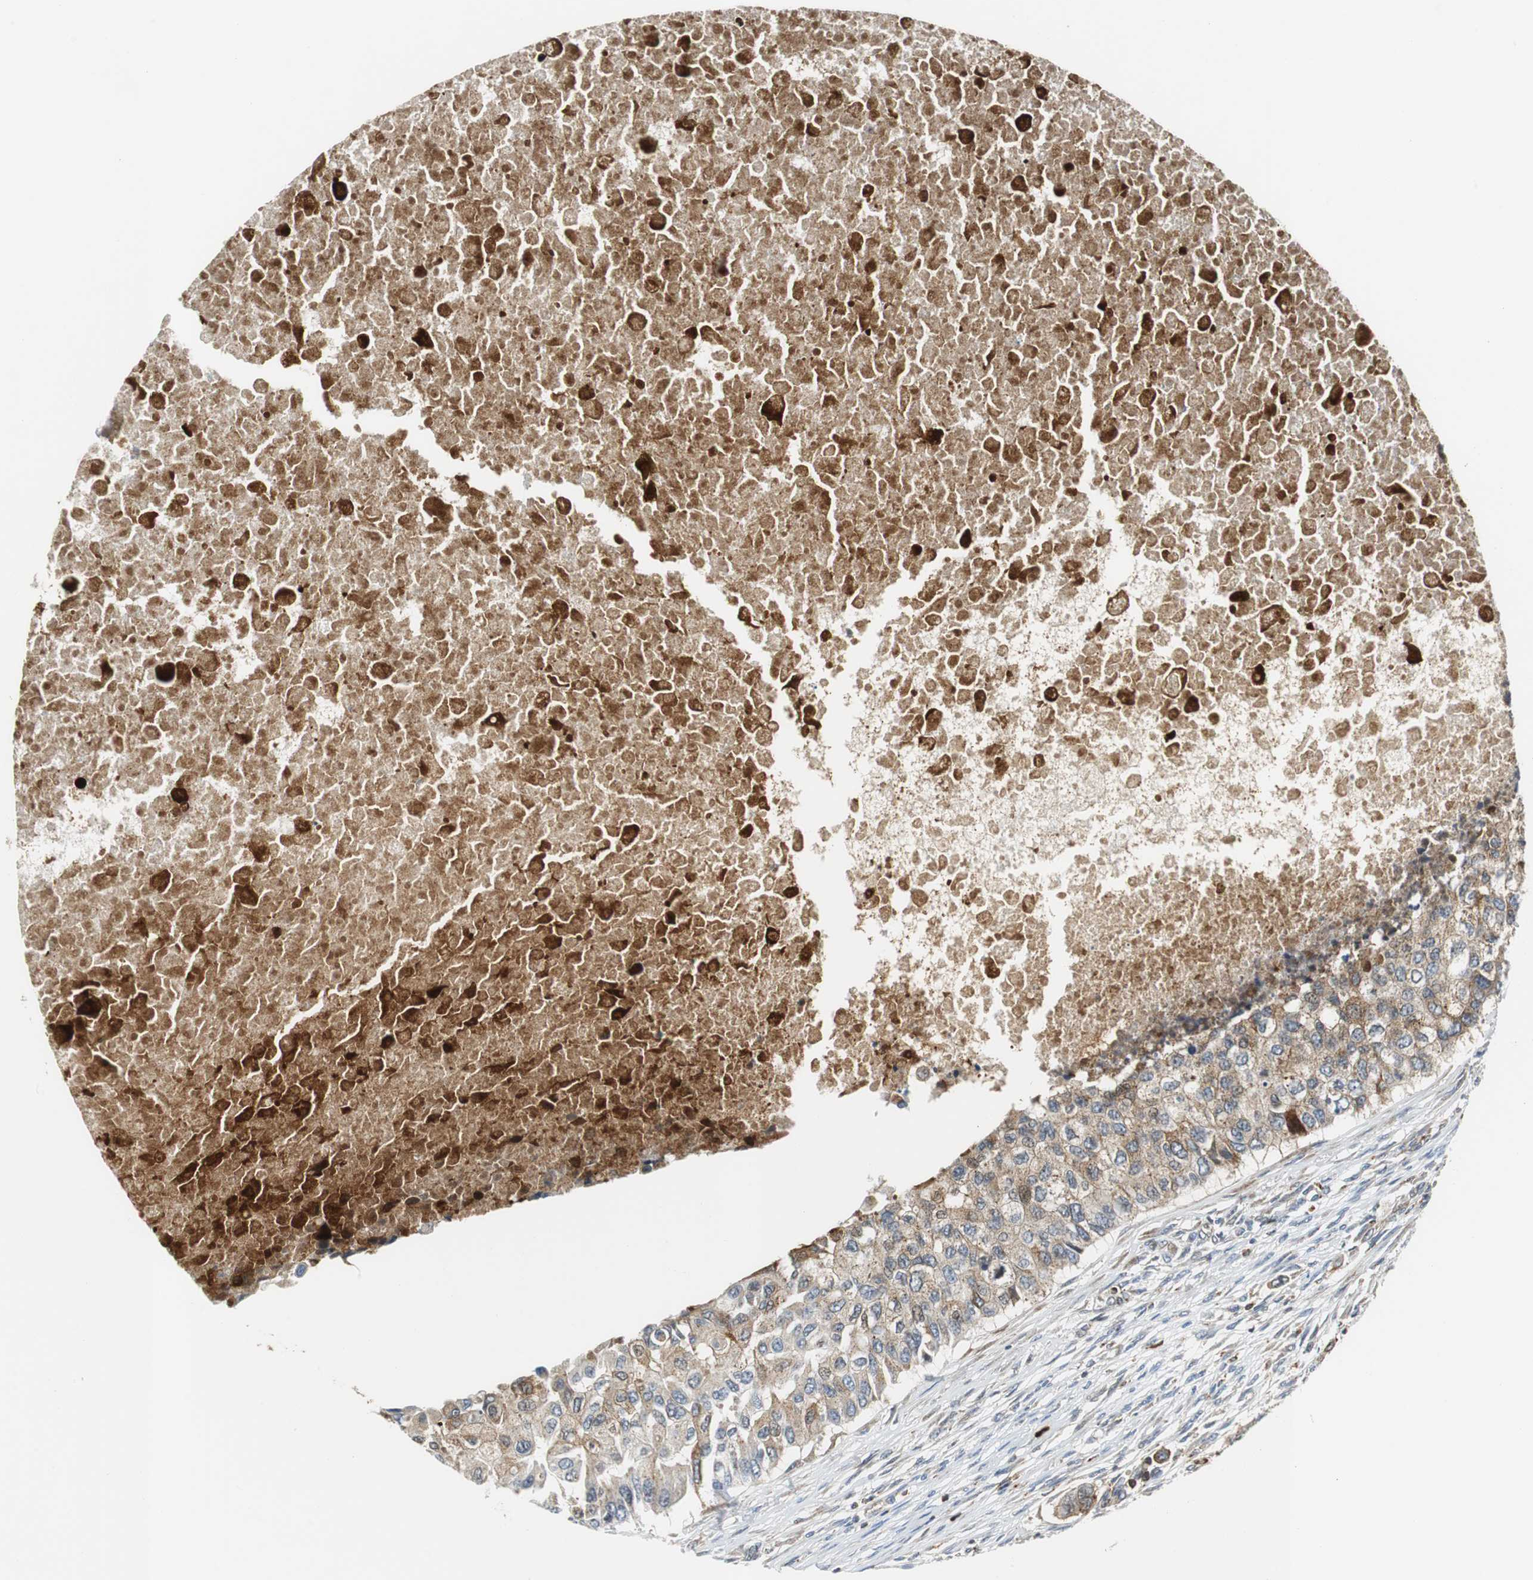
{"staining": {"intensity": "moderate", "quantity": ">75%", "location": "cytoplasmic/membranous"}, "tissue": "breast cancer", "cell_type": "Tumor cells", "image_type": "cancer", "snomed": [{"axis": "morphology", "description": "Normal tissue, NOS"}, {"axis": "morphology", "description": "Duct carcinoma"}, {"axis": "topography", "description": "Breast"}], "caption": "Breast invasive ductal carcinoma tissue displays moderate cytoplasmic/membranous positivity in approximately >75% of tumor cells, visualized by immunohistochemistry.", "gene": "TUBA4A", "patient": {"sex": "female", "age": 49}}